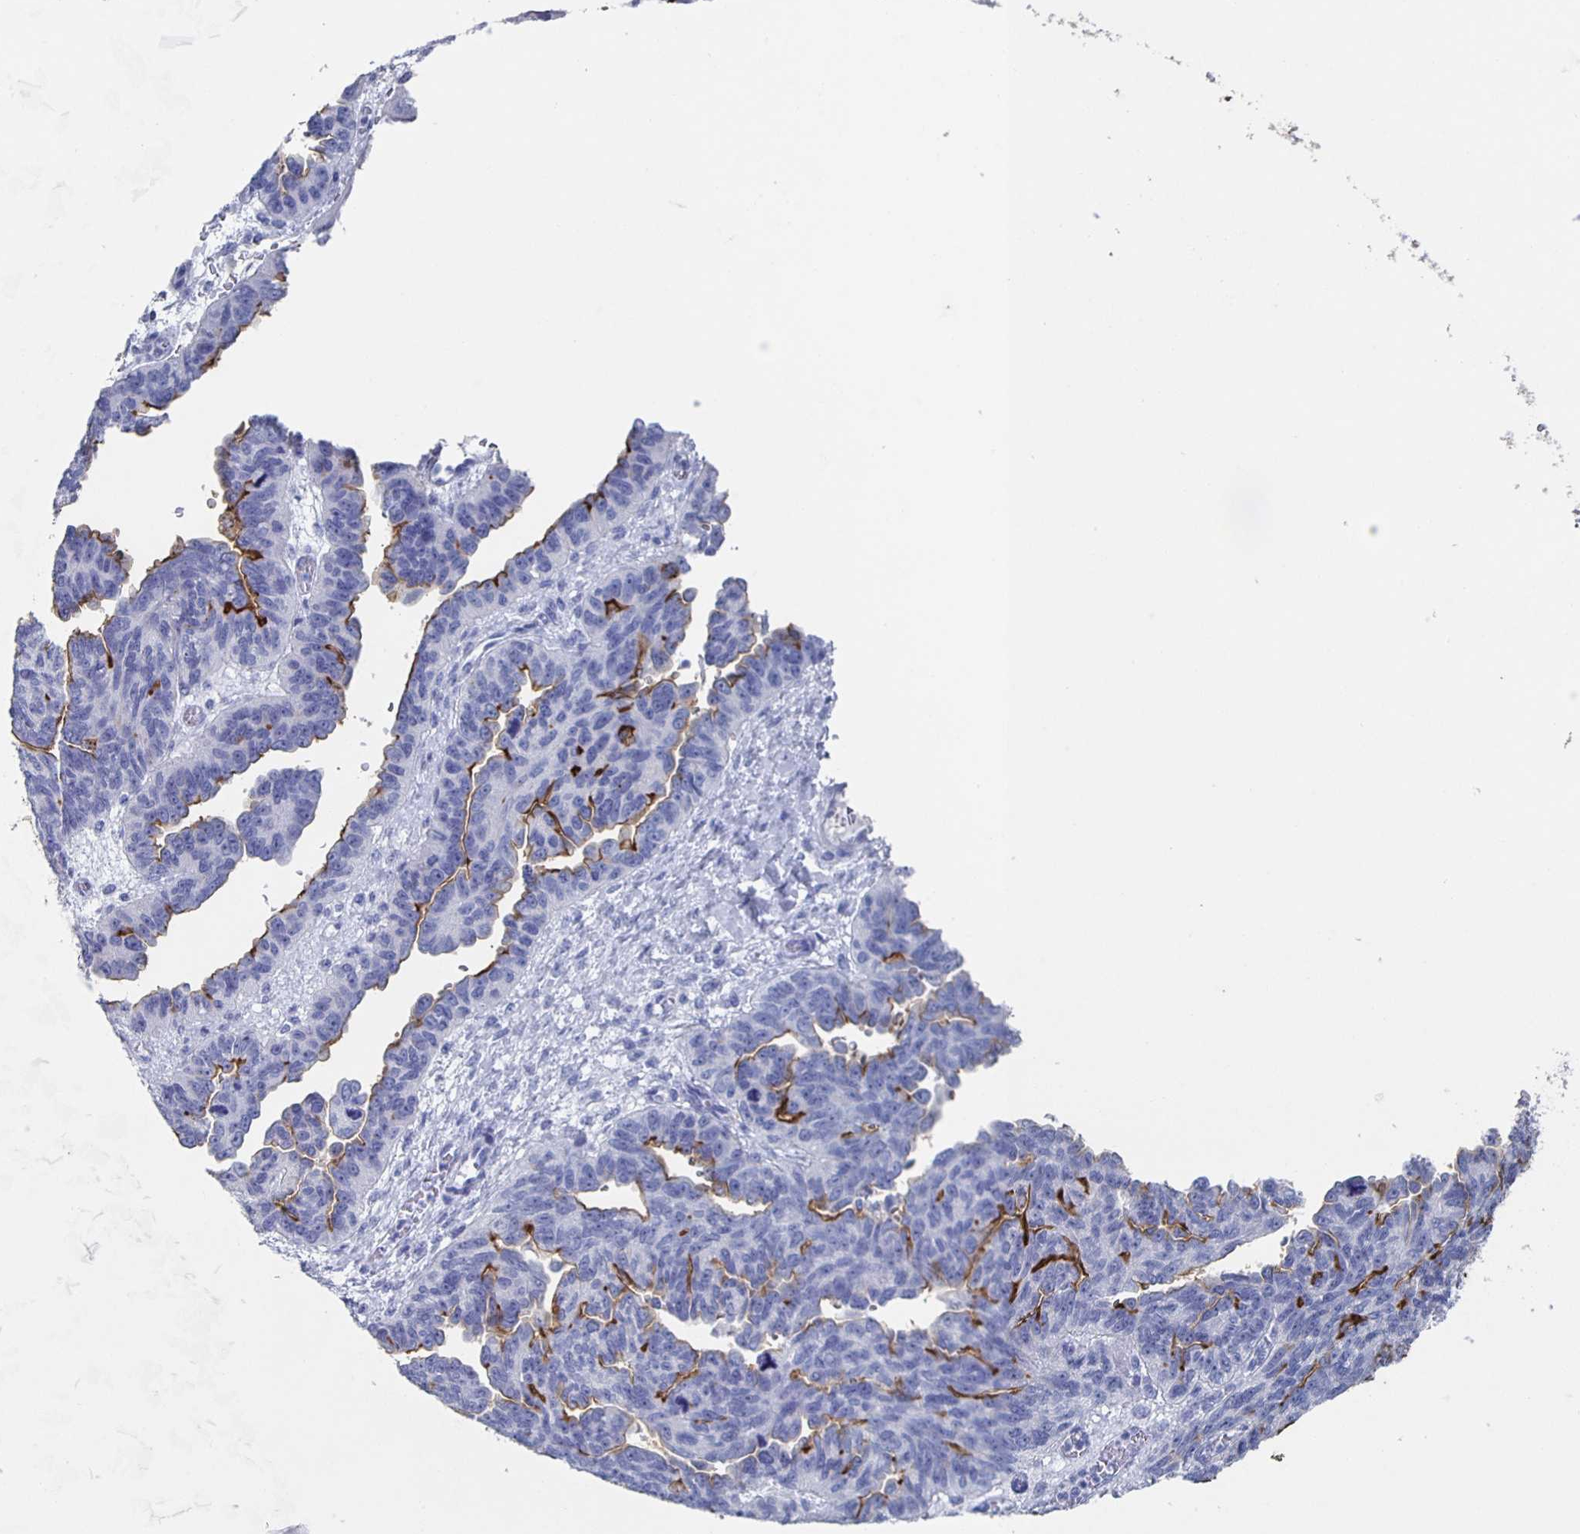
{"staining": {"intensity": "moderate", "quantity": "25%-75%", "location": "cytoplasmic/membranous"}, "tissue": "ovarian cancer", "cell_type": "Tumor cells", "image_type": "cancer", "snomed": [{"axis": "morphology", "description": "Cystadenocarcinoma, serous, NOS"}, {"axis": "topography", "description": "Ovary"}], "caption": "High-power microscopy captured an immunohistochemistry photomicrograph of ovarian cancer (serous cystadenocarcinoma), revealing moderate cytoplasmic/membranous expression in about 25%-75% of tumor cells.", "gene": "SLC34A2", "patient": {"sex": "female", "age": 64}}